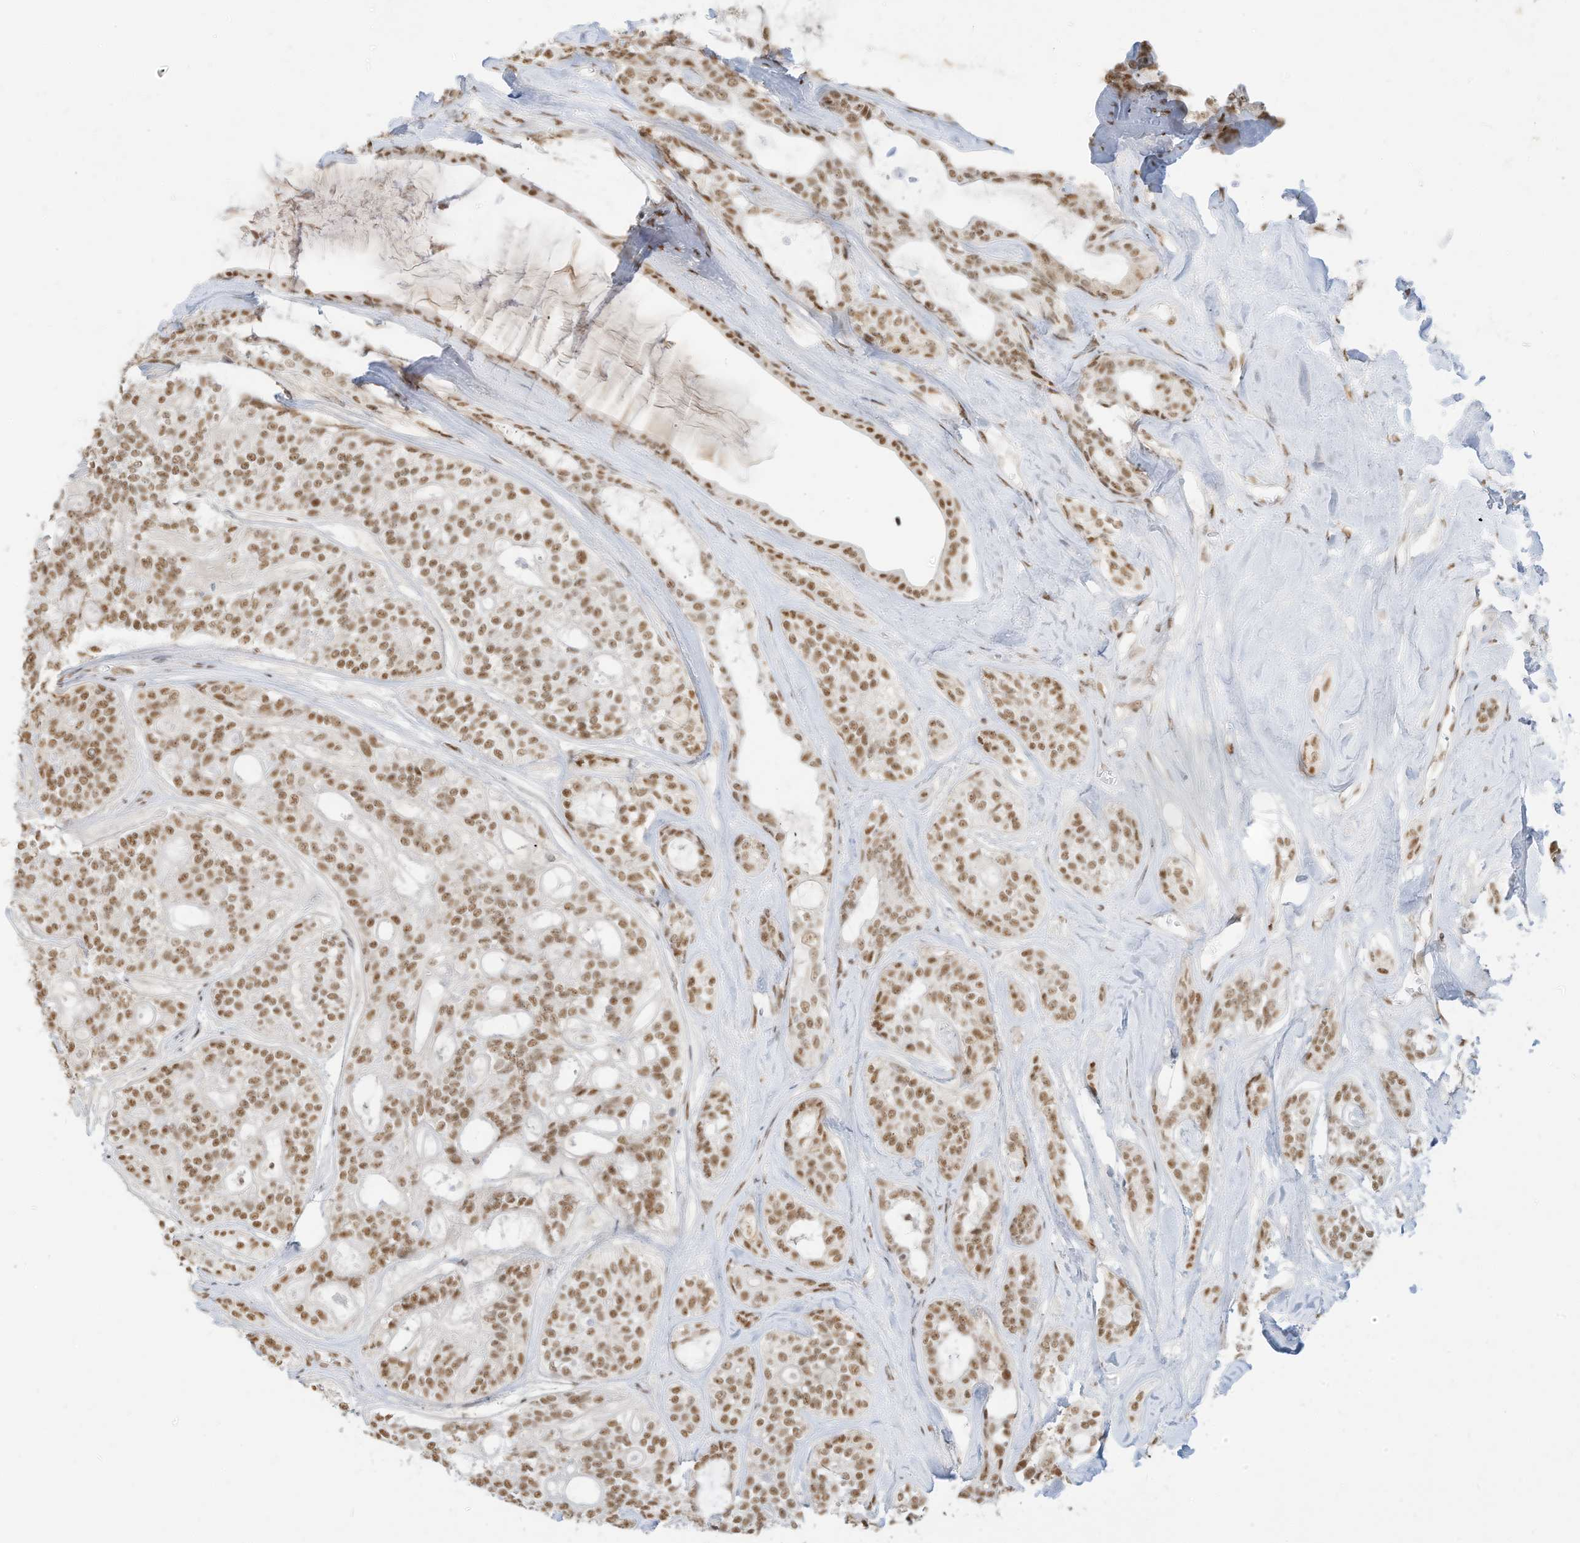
{"staining": {"intensity": "moderate", "quantity": ">75%", "location": "nuclear"}, "tissue": "head and neck cancer", "cell_type": "Tumor cells", "image_type": "cancer", "snomed": [{"axis": "morphology", "description": "Adenocarcinoma, NOS"}, {"axis": "topography", "description": "Head-Neck"}], "caption": "Moderate nuclear positivity is appreciated in approximately >75% of tumor cells in head and neck cancer (adenocarcinoma). Nuclei are stained in blue.", "gene": "NHSL1", "patient": {"sex": "male", "age": 66}}